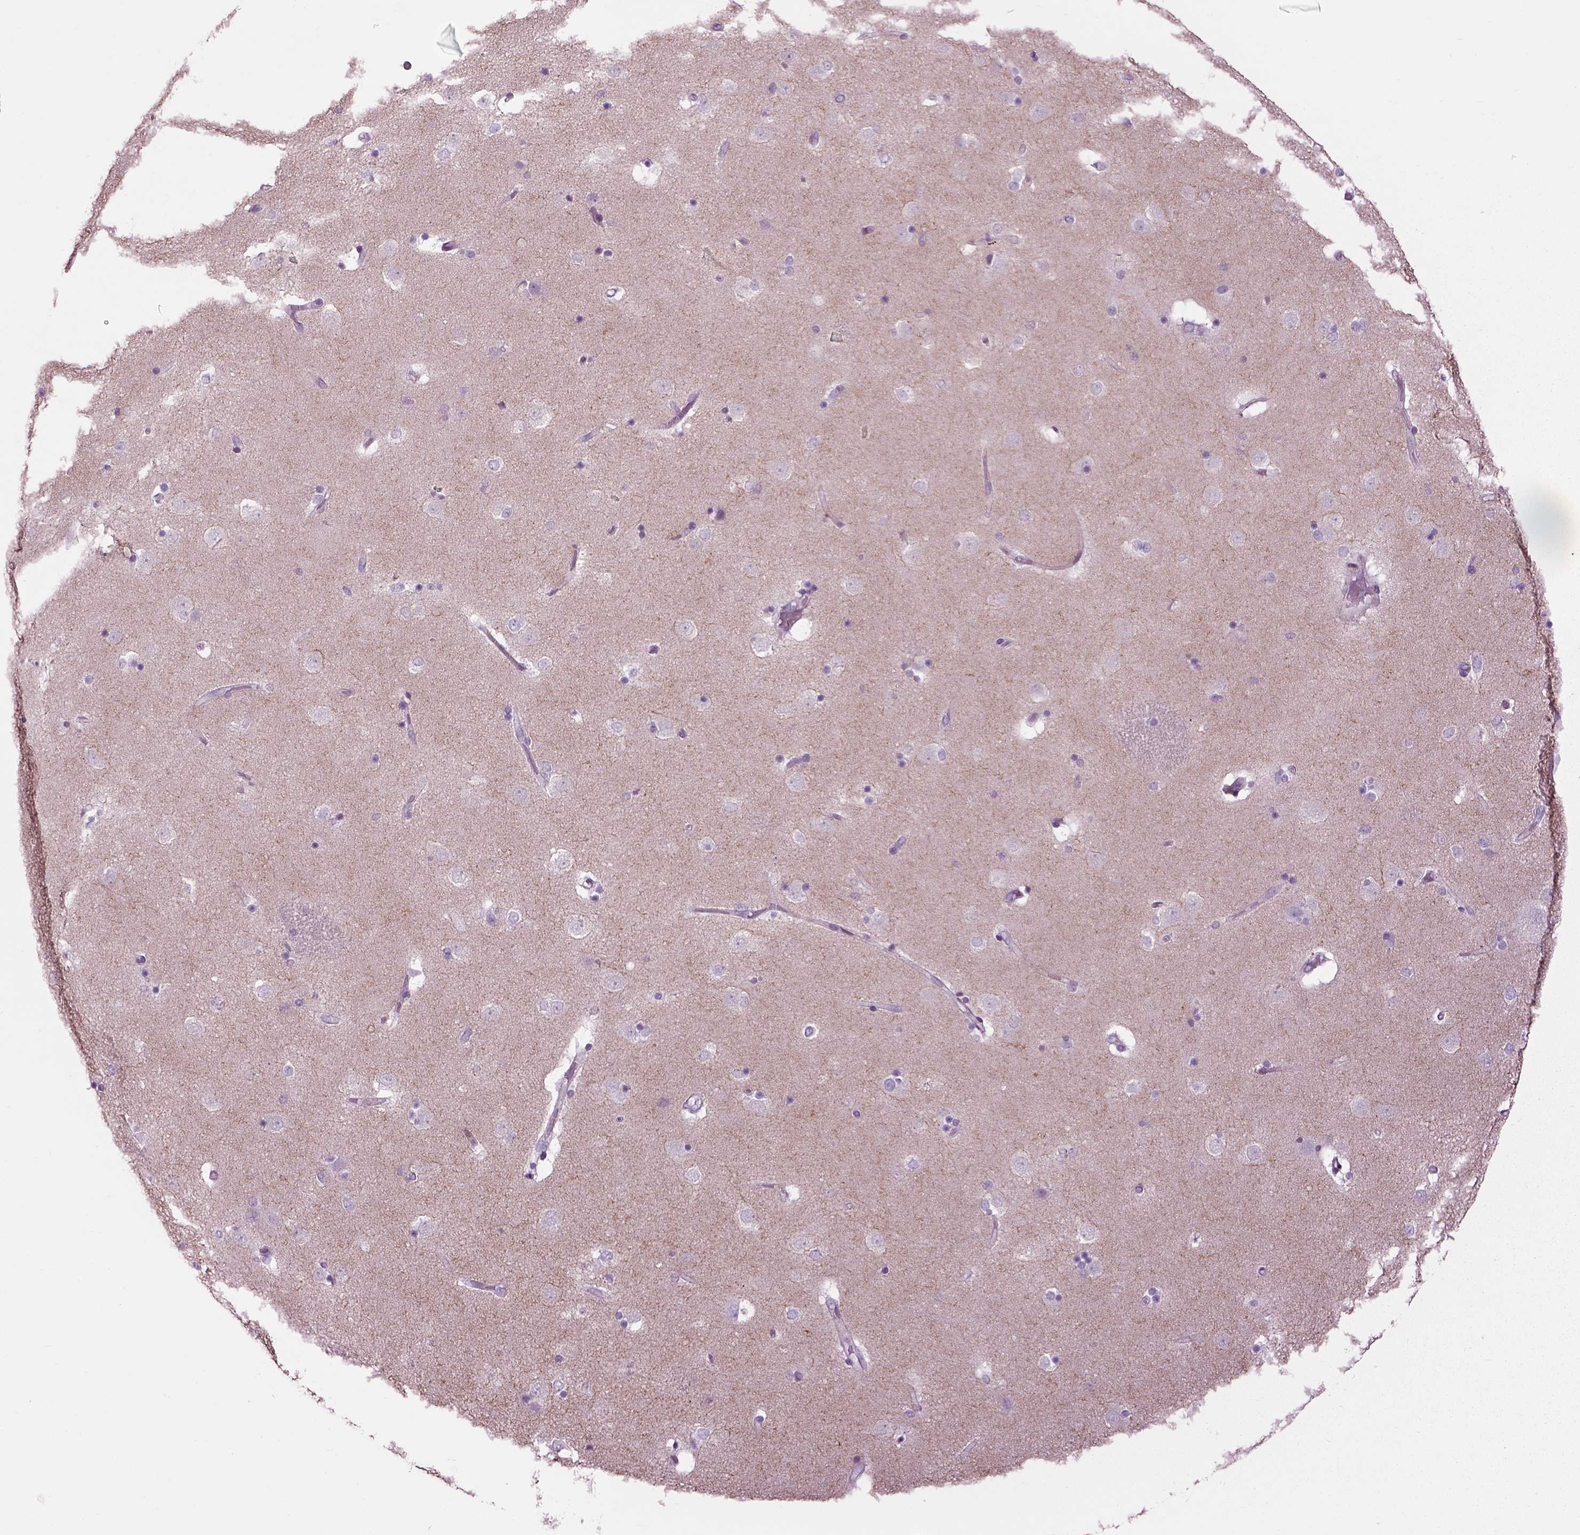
{"staining": {"intensity": "negative", "quantity": "none", "location": "none"}, "tissue": "caudate", "cell_type": "Glial cells", "image_type": "normal", "snomed": [{"axis": "morphology", "description": "Normal tissue, NOS"}, {"axis": "topography", "description": "Lateral ventricle wall"}], "caption": "Immunohistochemistry (IHC) of benign human caudate exhibits no staining in glial cells. (IHC, brightfield microscopy, high magnification).", "gene": "ARHGAP11A", "patient": {"sex": "male", "age": 51}}